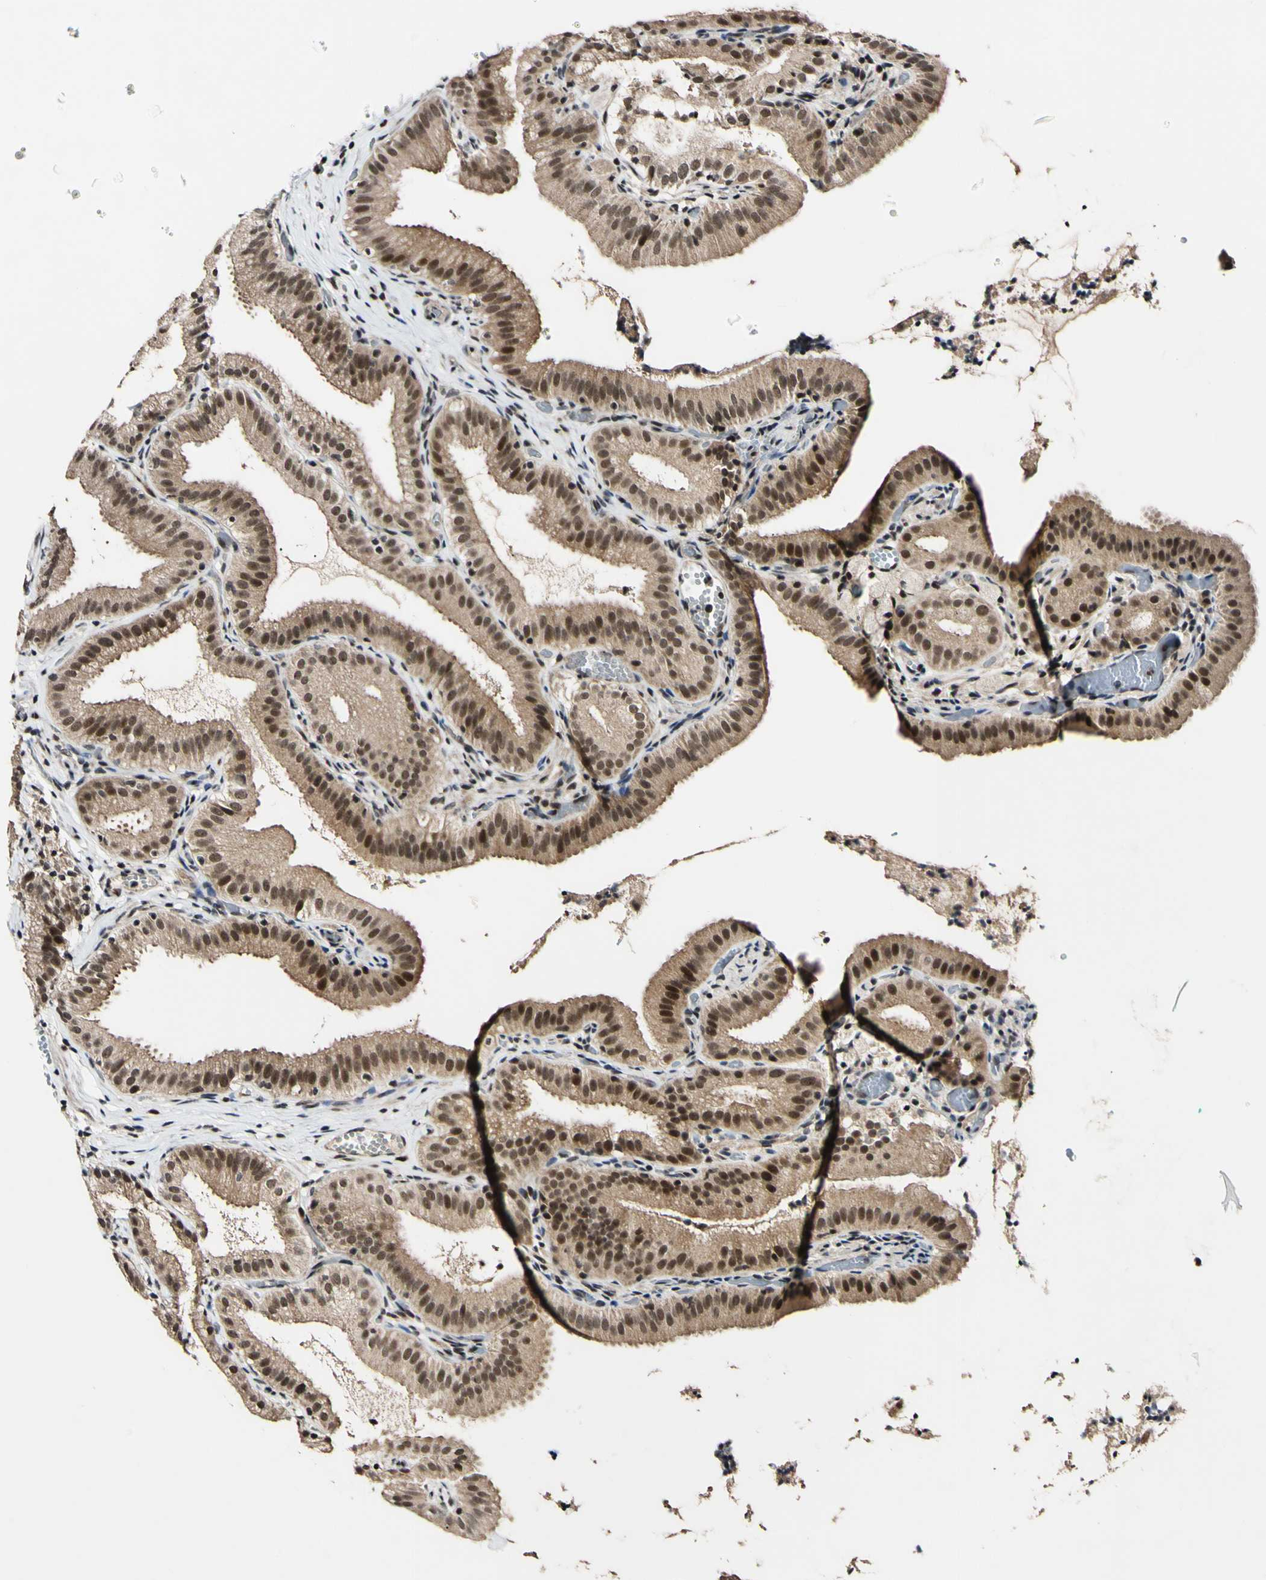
{"staining": {"intensity": "strong", "quantity": ">75%", "location": "cytoplasmic/membranous,nuclear"}, "tissue": "gallbladder", "cell_type": "Glandular cells", "image_type": "normal", "snomed": [{"axis": "morphology", "description": "Normal tissue, NOS"}, {"axis": "topography", "description": "Gallbladder"}], "caption": "Gallbladder stained with a brown dye exhibits strong cytoplasmic/membranous,nuclear positive staining in about >75% of glandular cells.", "gene": "POLR2F", "patient": {"sex": "male", "age": 54}}